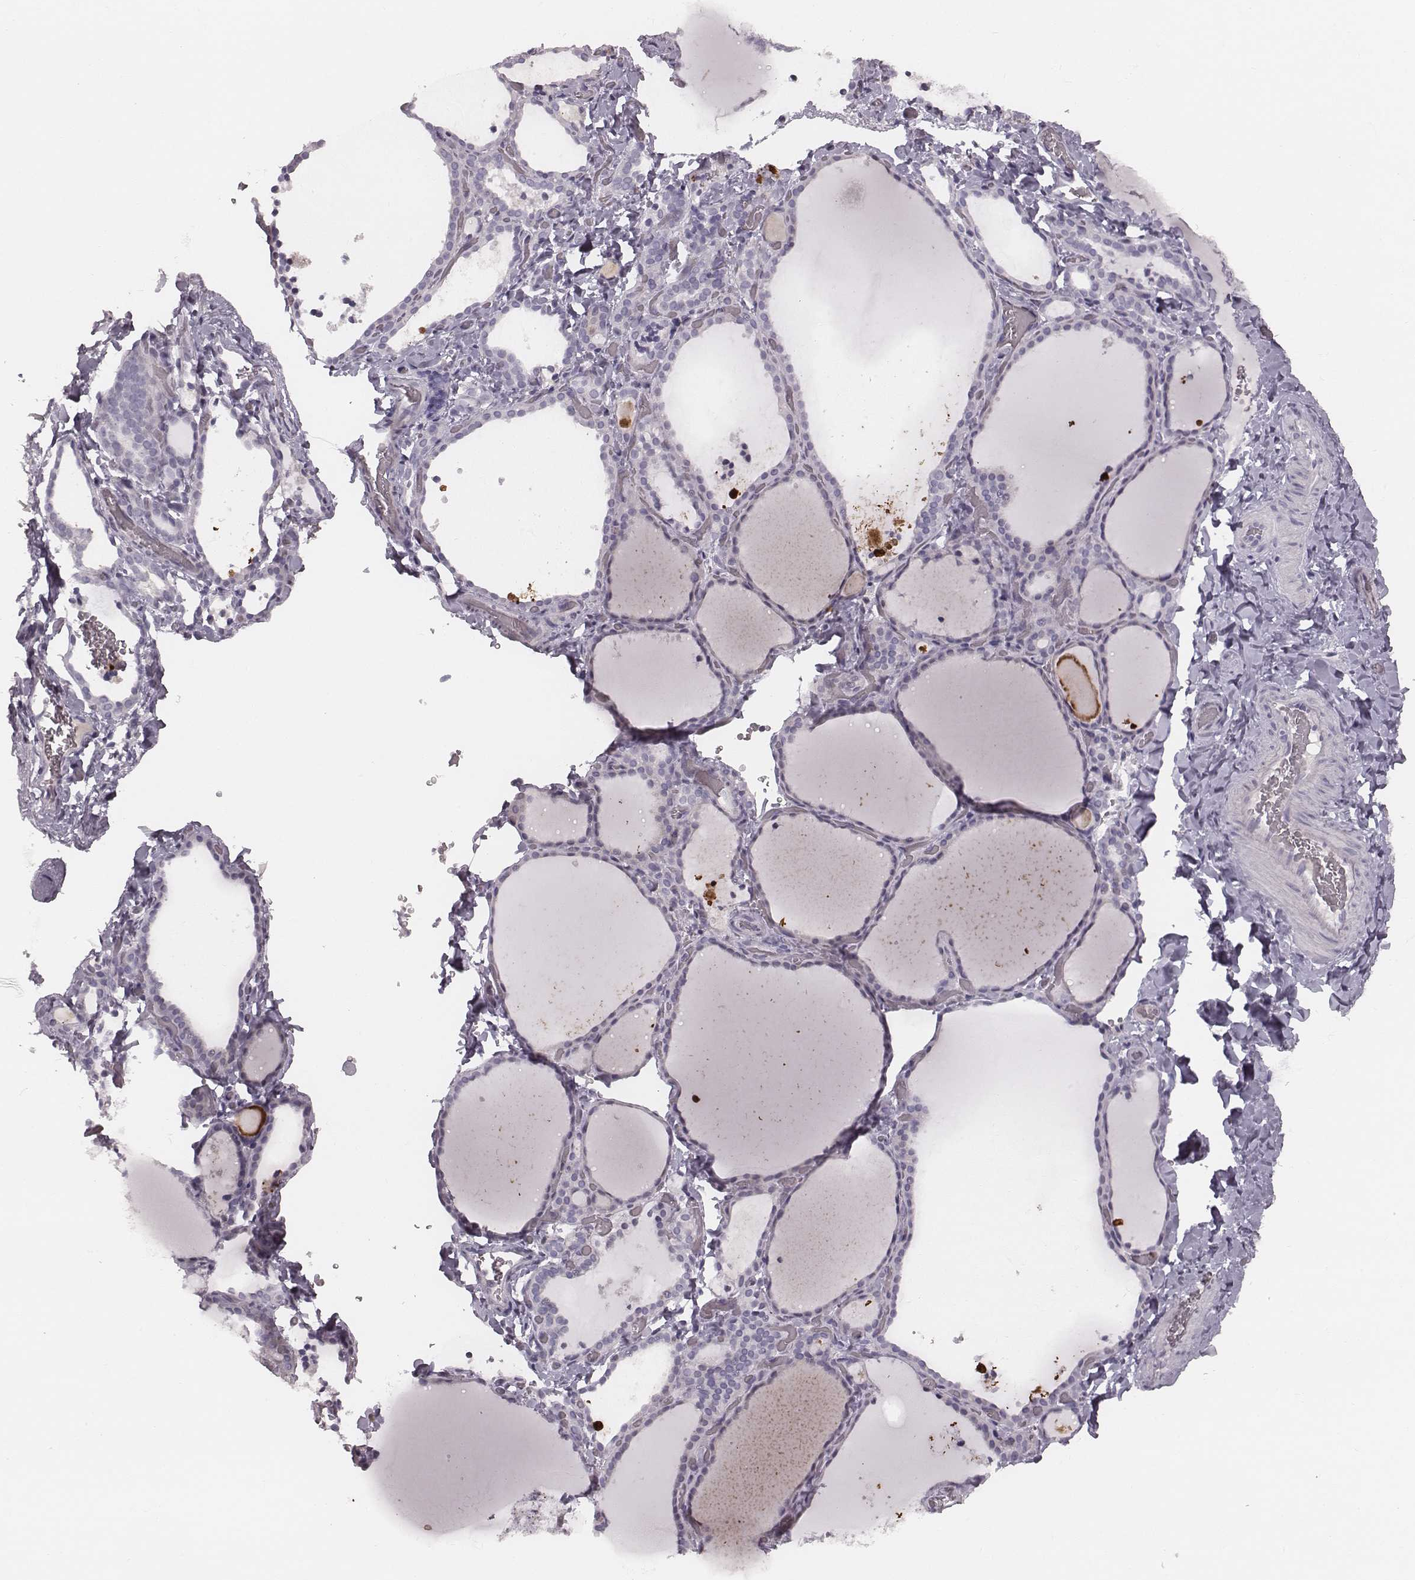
{"staining": {"intensity": "negative", "quantity": "none", "location": "none"}, "tissue": "thyroid gland", "cell_type": "Glandular cells", "image_type": "normal", "snomed": [{"axis": "morphology", "description": "Normal tissue, NOS"}, {"axis": "topography", "description": "Thyroid gland"}], "caption": "An immunohistochemistry (IHC) image of normal thyroid gland is shown. There is no staining in glandular cells of thyroid gland.", "gene": "S100Z", "patient": {"sex": "female", "age": 22}}